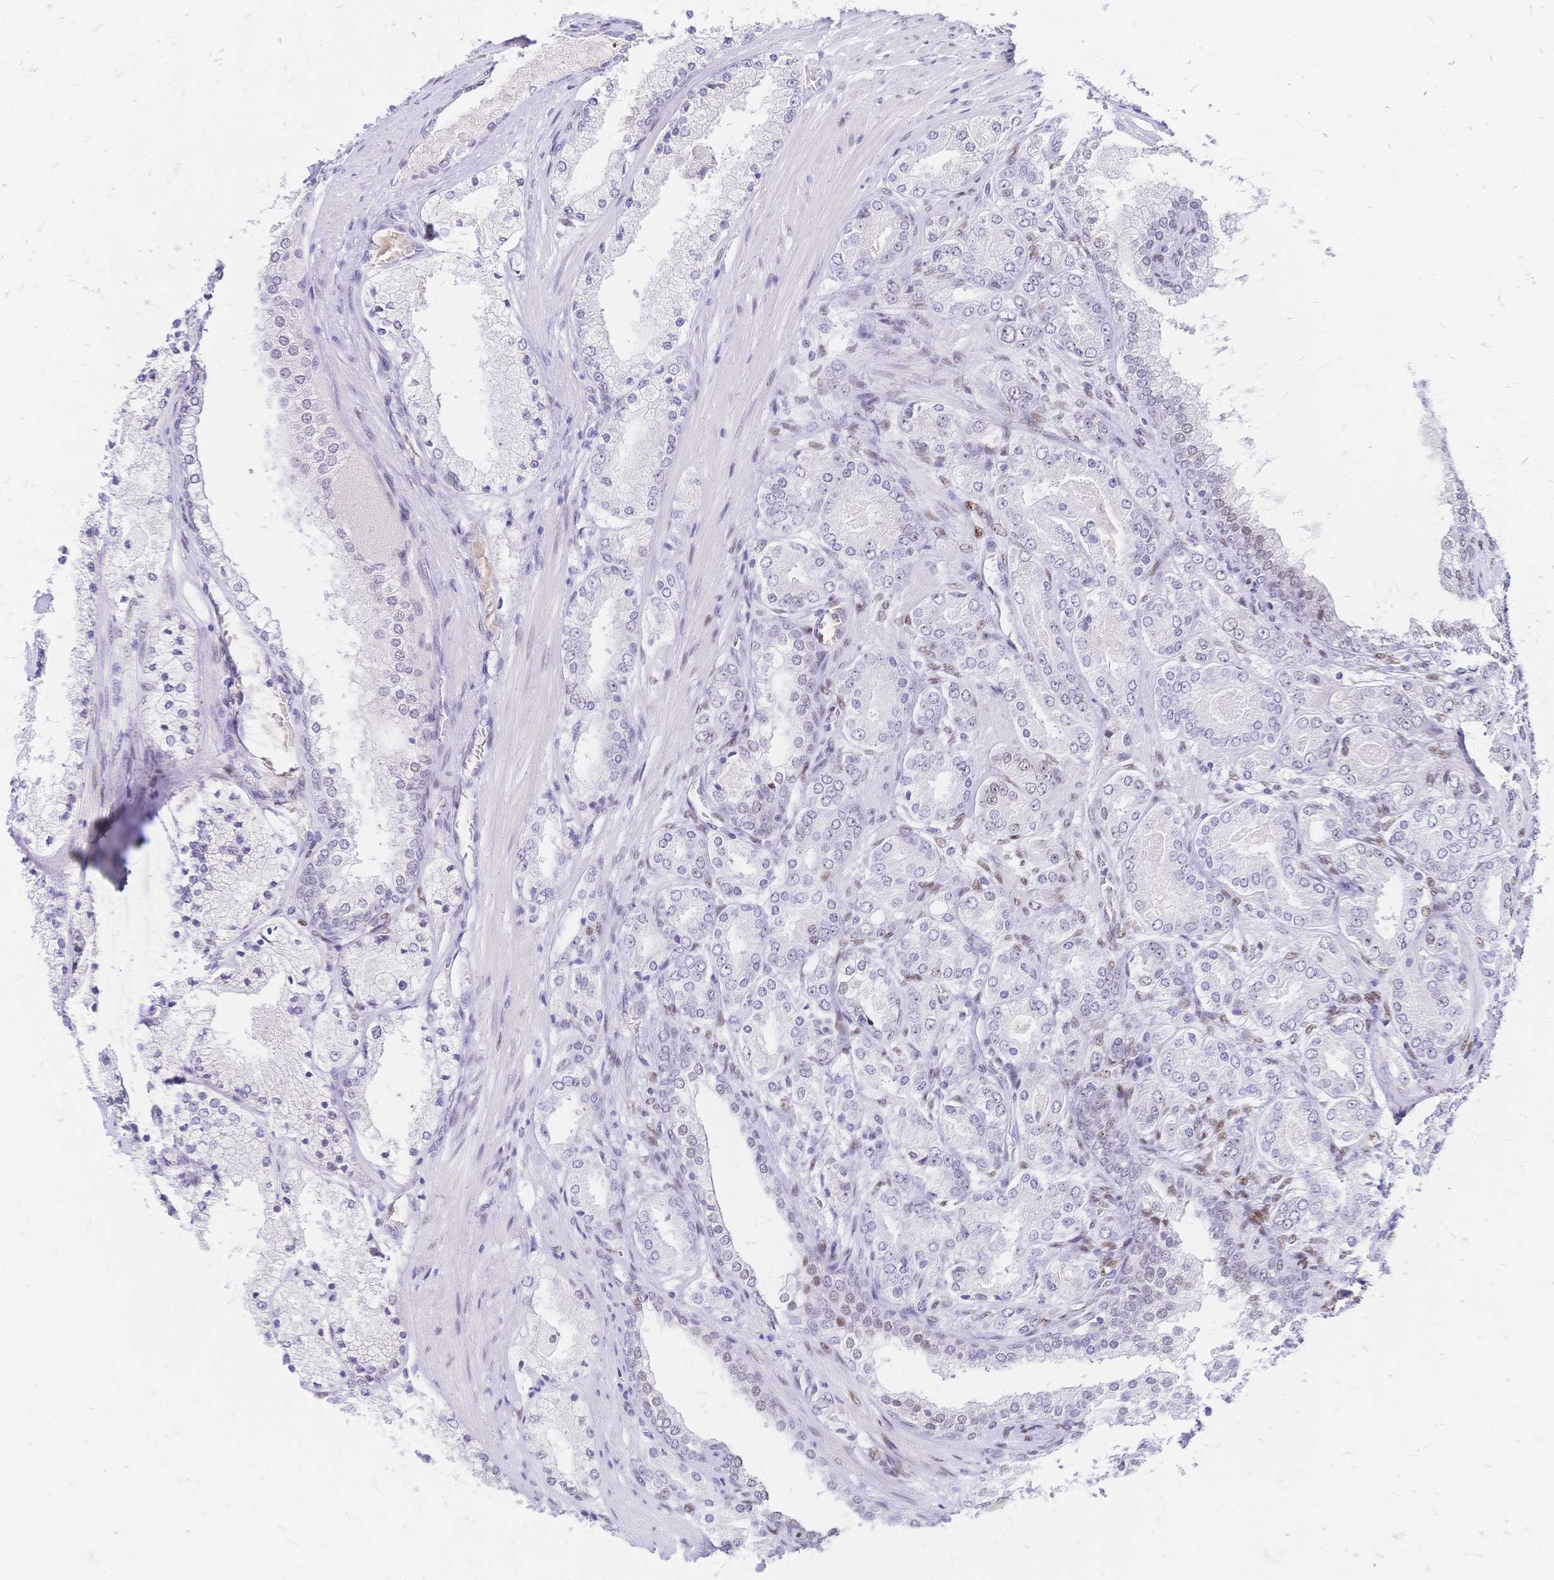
{"staining": {"intensity": "moderate", "quantity": "<25%", "location": "nuclear"}, "tissue": "prostate cancer", "cell_type": "Tumor cells", "image_type": "cancer", "snomed": [{"axis": "morphology", "description": "Adenocarcinoma, High grade"}, {"axis": "topography", "description": "Prostate"}], "caption": "A brown stain labels moderate nuclear staining of a protein in prostate cancer tumor cells.", "gene": "NFIC", "patient": {"sex": "male", "age": 63}}